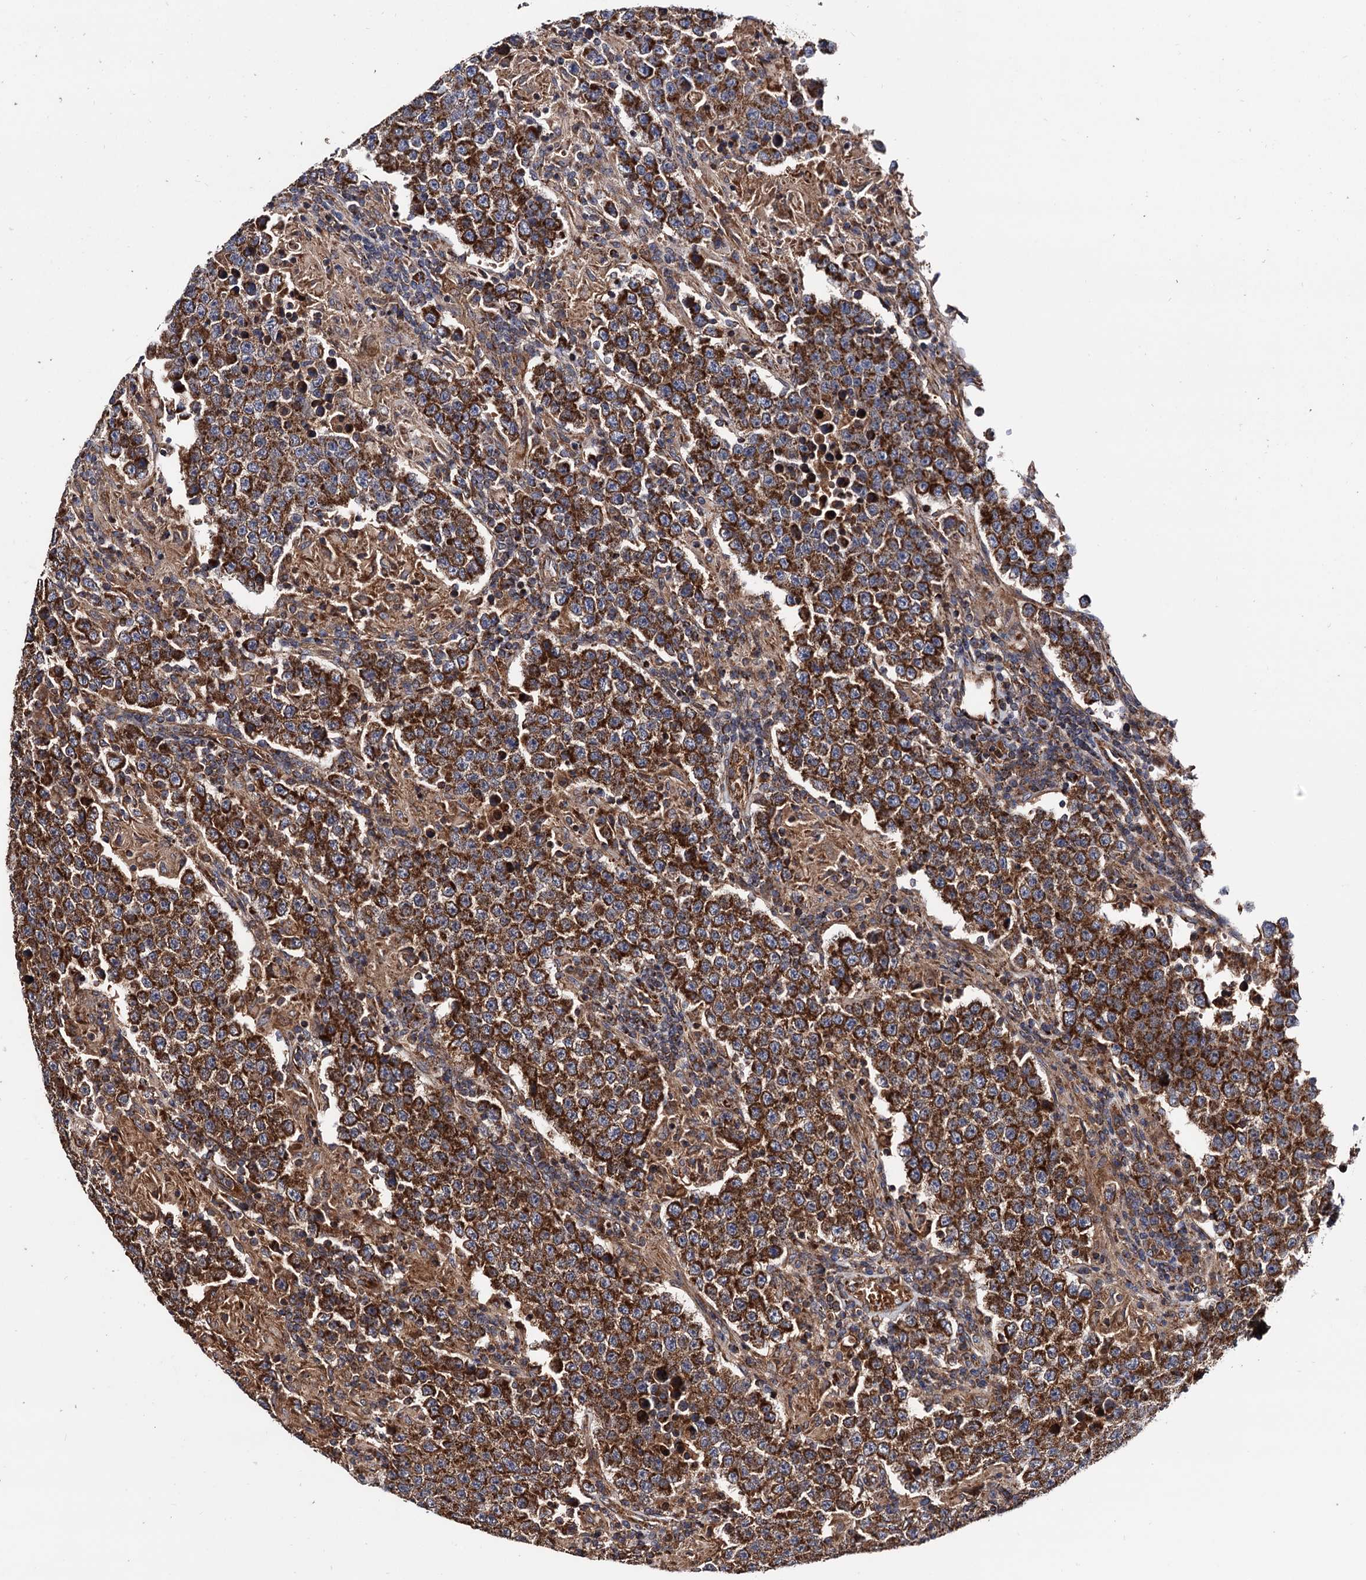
{"staining": {"intensity": "strong", "quantity": ">75%", "location": "cytoplasmic/membranous"}, "tissue": "testis cancer", "cell_type": "Tumor cells", "image_type": "cancer", "snomed": [{"axis": "morphology", "description": "Normal tissue, NOS"}, {"axis": "morphology", "description": "Urothelial carcinoma, High grade"}, {"axis": "morphology", "description": "Seminoma, NOS"}, {"axis": "morphology", "description": "Carcinoma, Embryonal, NOS"}, {"axis": "topography", "description": "Urinary bladder"}, {"axis": "topography", "description": "Testis"}], "caption": "Protein analysis of urothelial carcinoma (high-grade) (testis) tissue shows strong cytoplasmic/membranous positivity in approximately >75% of tumor cells. Using DAB (3,3'-diaminobenzidine) (brown) and hematoxylin (blue) stains, captured at high magnification using brightfield microscopy.", "gene": "MRPL42", "patient": {"sex": "male", "age": 41}}